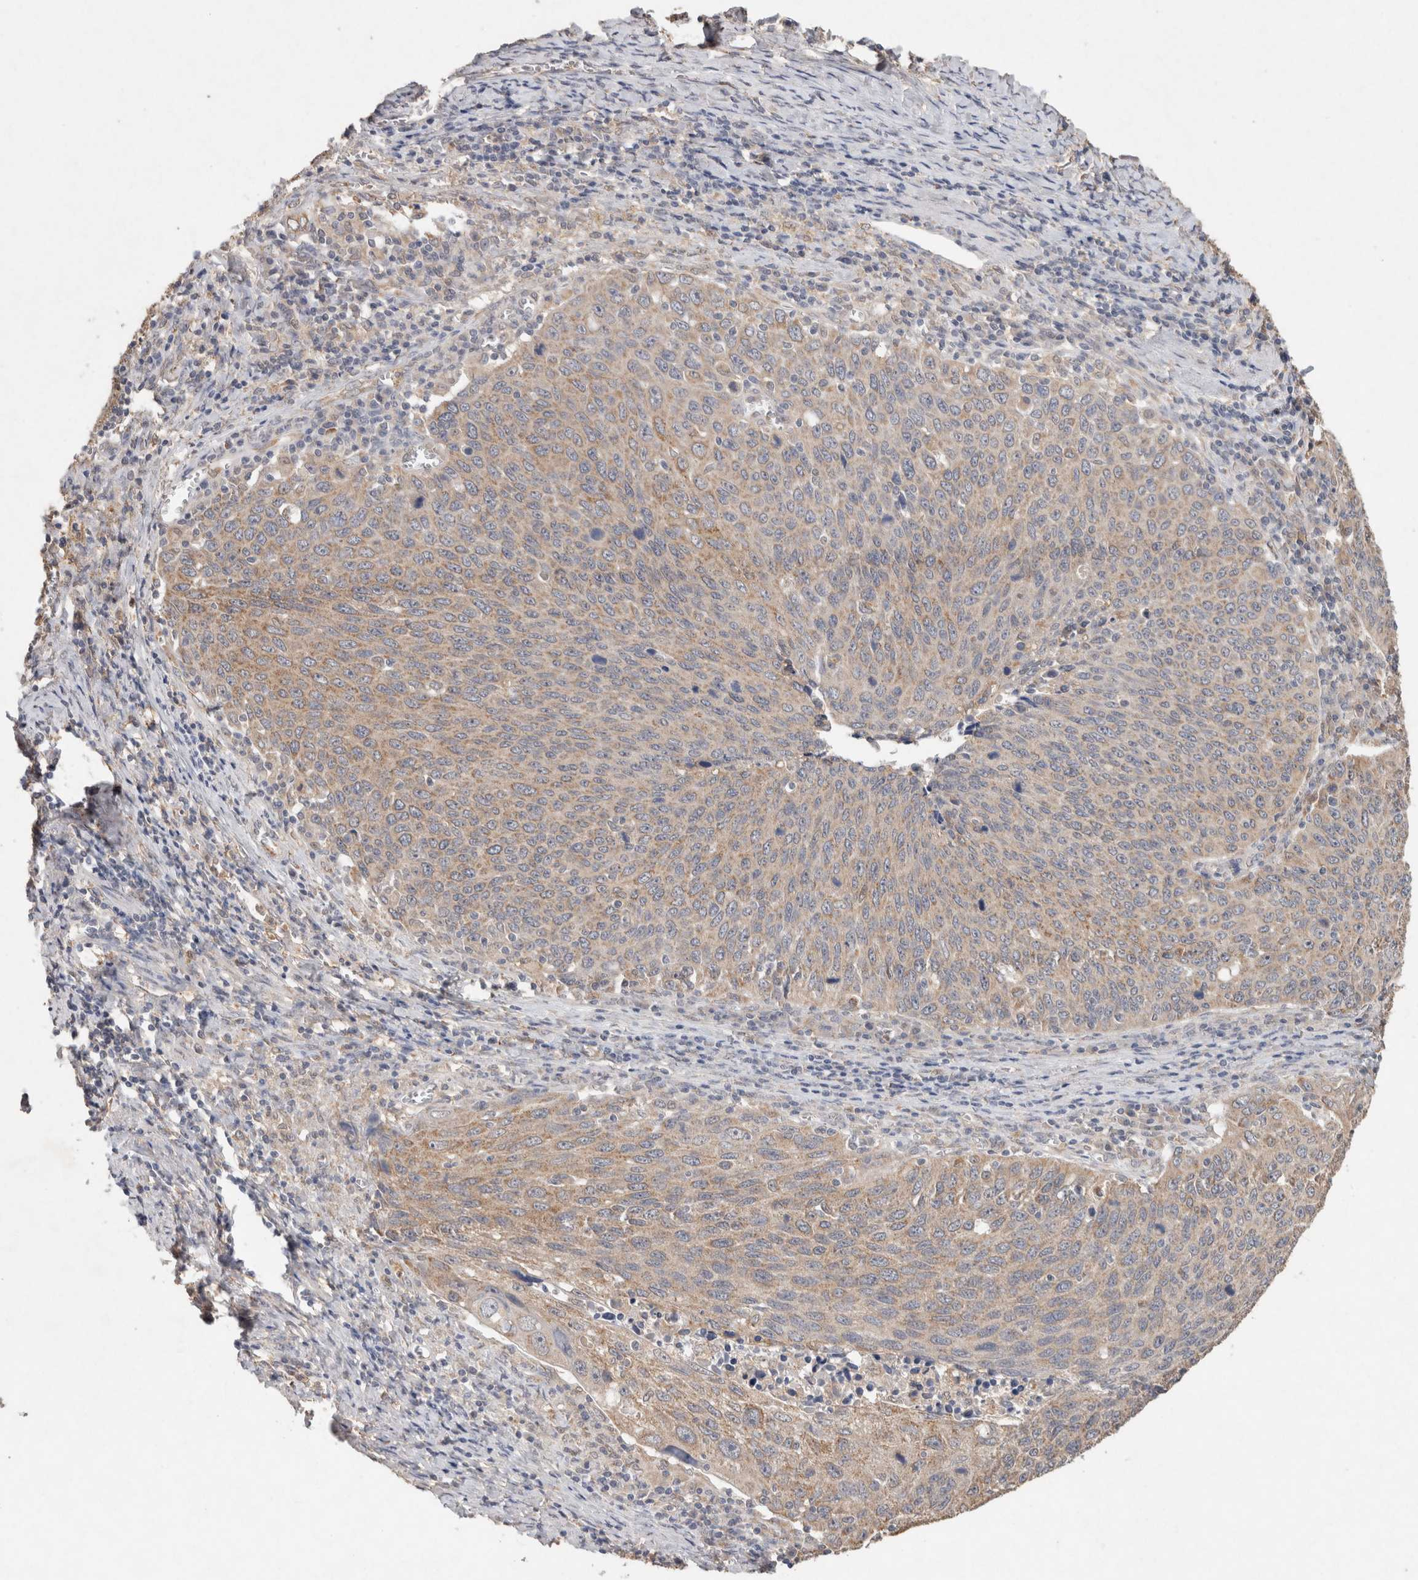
{"staining": {"intensity": "weak", "quantity": ">75%", "location": "cytoplasmic/membranous"}, "tissue": "cervical cancer", "cell_type": "Tumor cells", "image_type": "cancer", "snomed": [{"axis": "morphology", "description": "Squamous cell carcinoma, NOS"}, {"axis": "topography", "description": "Cervix"}], "caption": "Cervical squamous cell carcinoma stained with DAB immunohistochemistry exhibits low levels of weak cytoplasmic/membranous staining in about >75% of tumor cells.", "gene": "RAB14", "patient": {"sex": "female", "age": 53}}